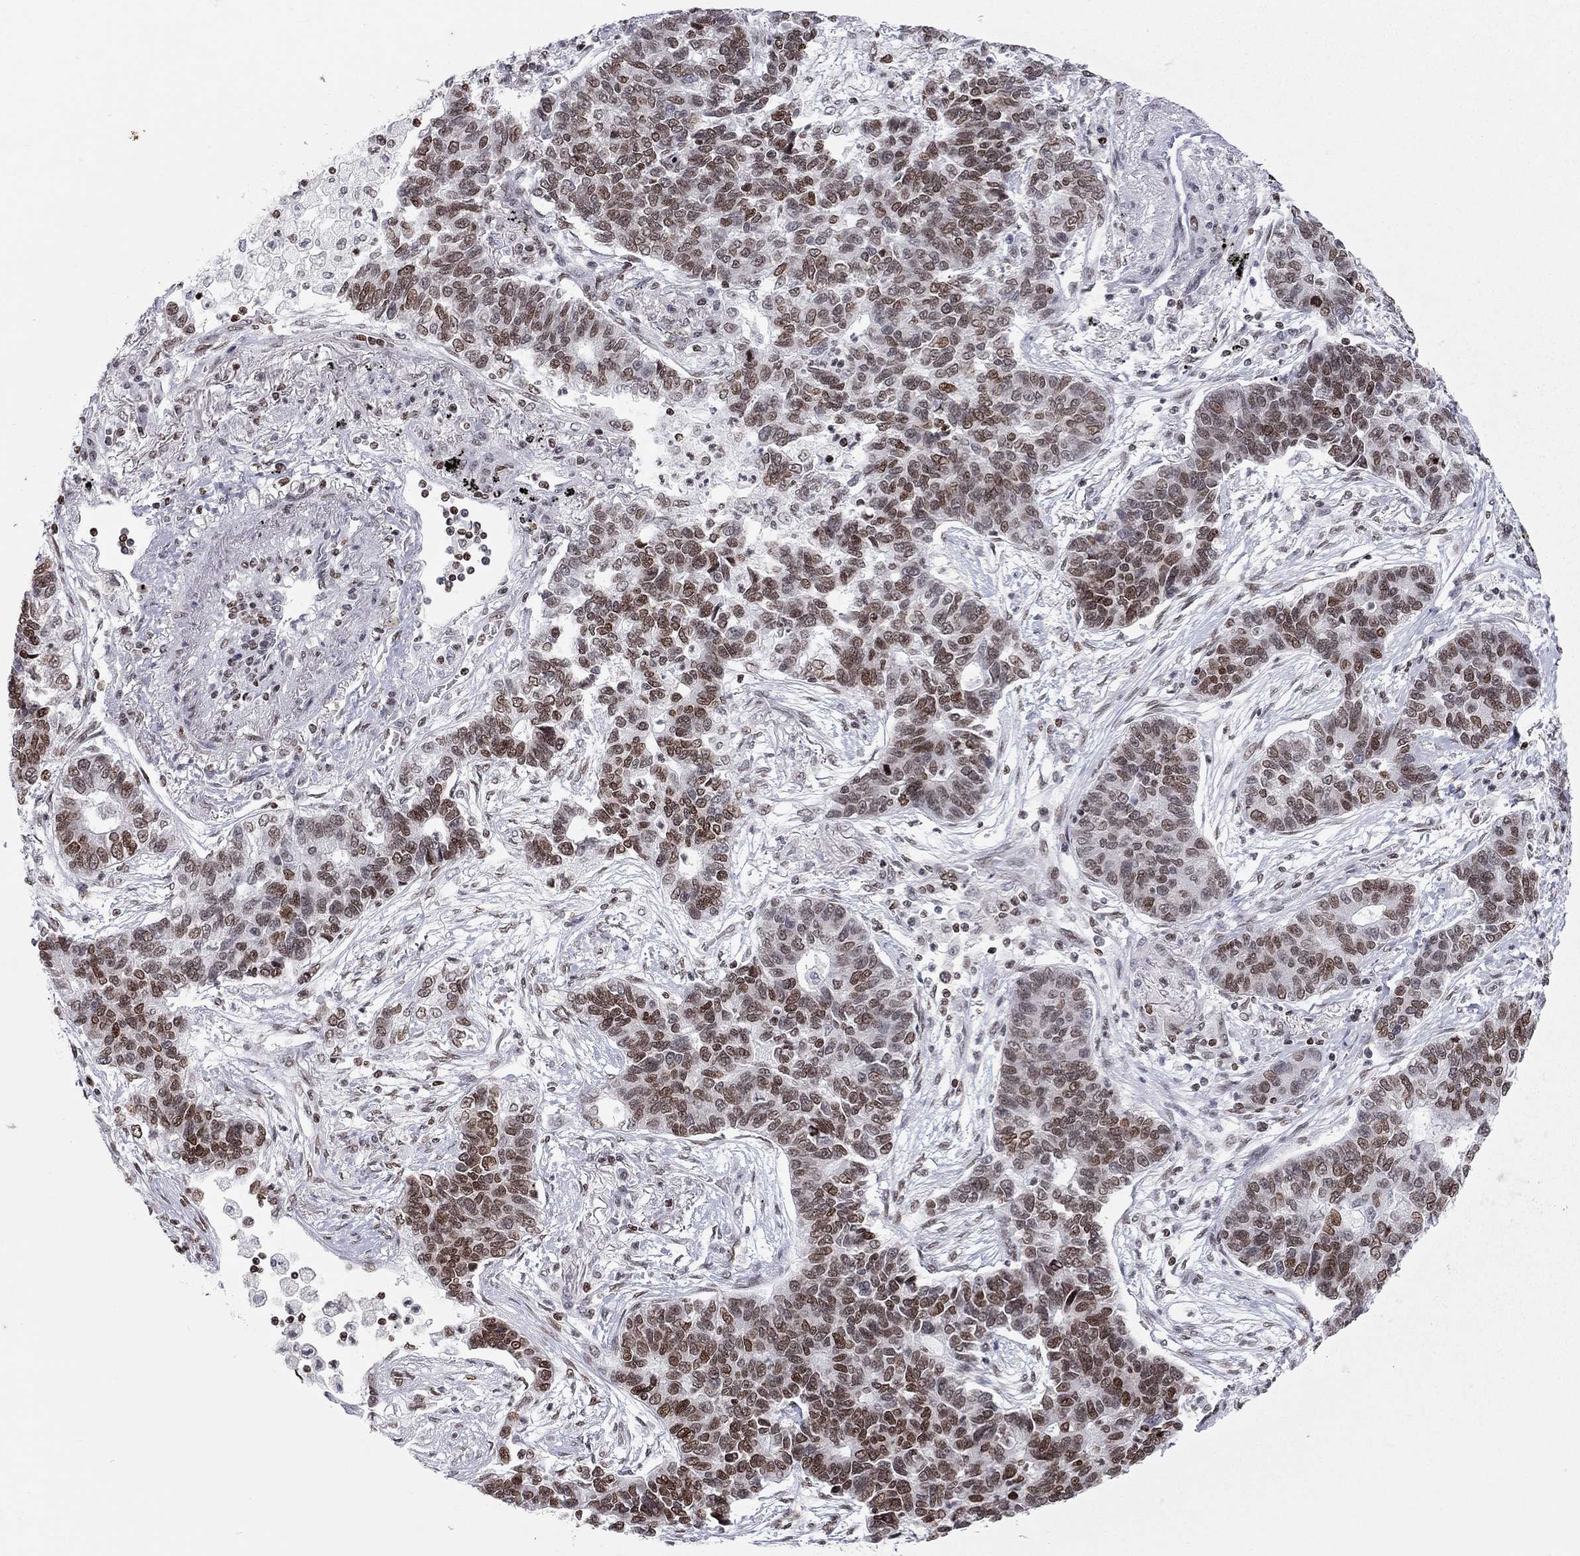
{"staining": {"intensity": "moderate", "quantity": "<25%", "location": "nuclear"}, "tissue": "lung cancer", "cell_type": "Tumor cells", "image_type": "cancer", "snomed": [{"axis": "morphology", "description": "Adenocarcinoma, NOS"}, {"axis": "topography", "description": "Lung"}], "caption": "This is a micrograph of immunohistochemistry staining of lung cancer, which shows moderate positivity in the nuclear of tumor cells.", "gene": "H2AX", "patient": {"sex": "female", "age": 57}}